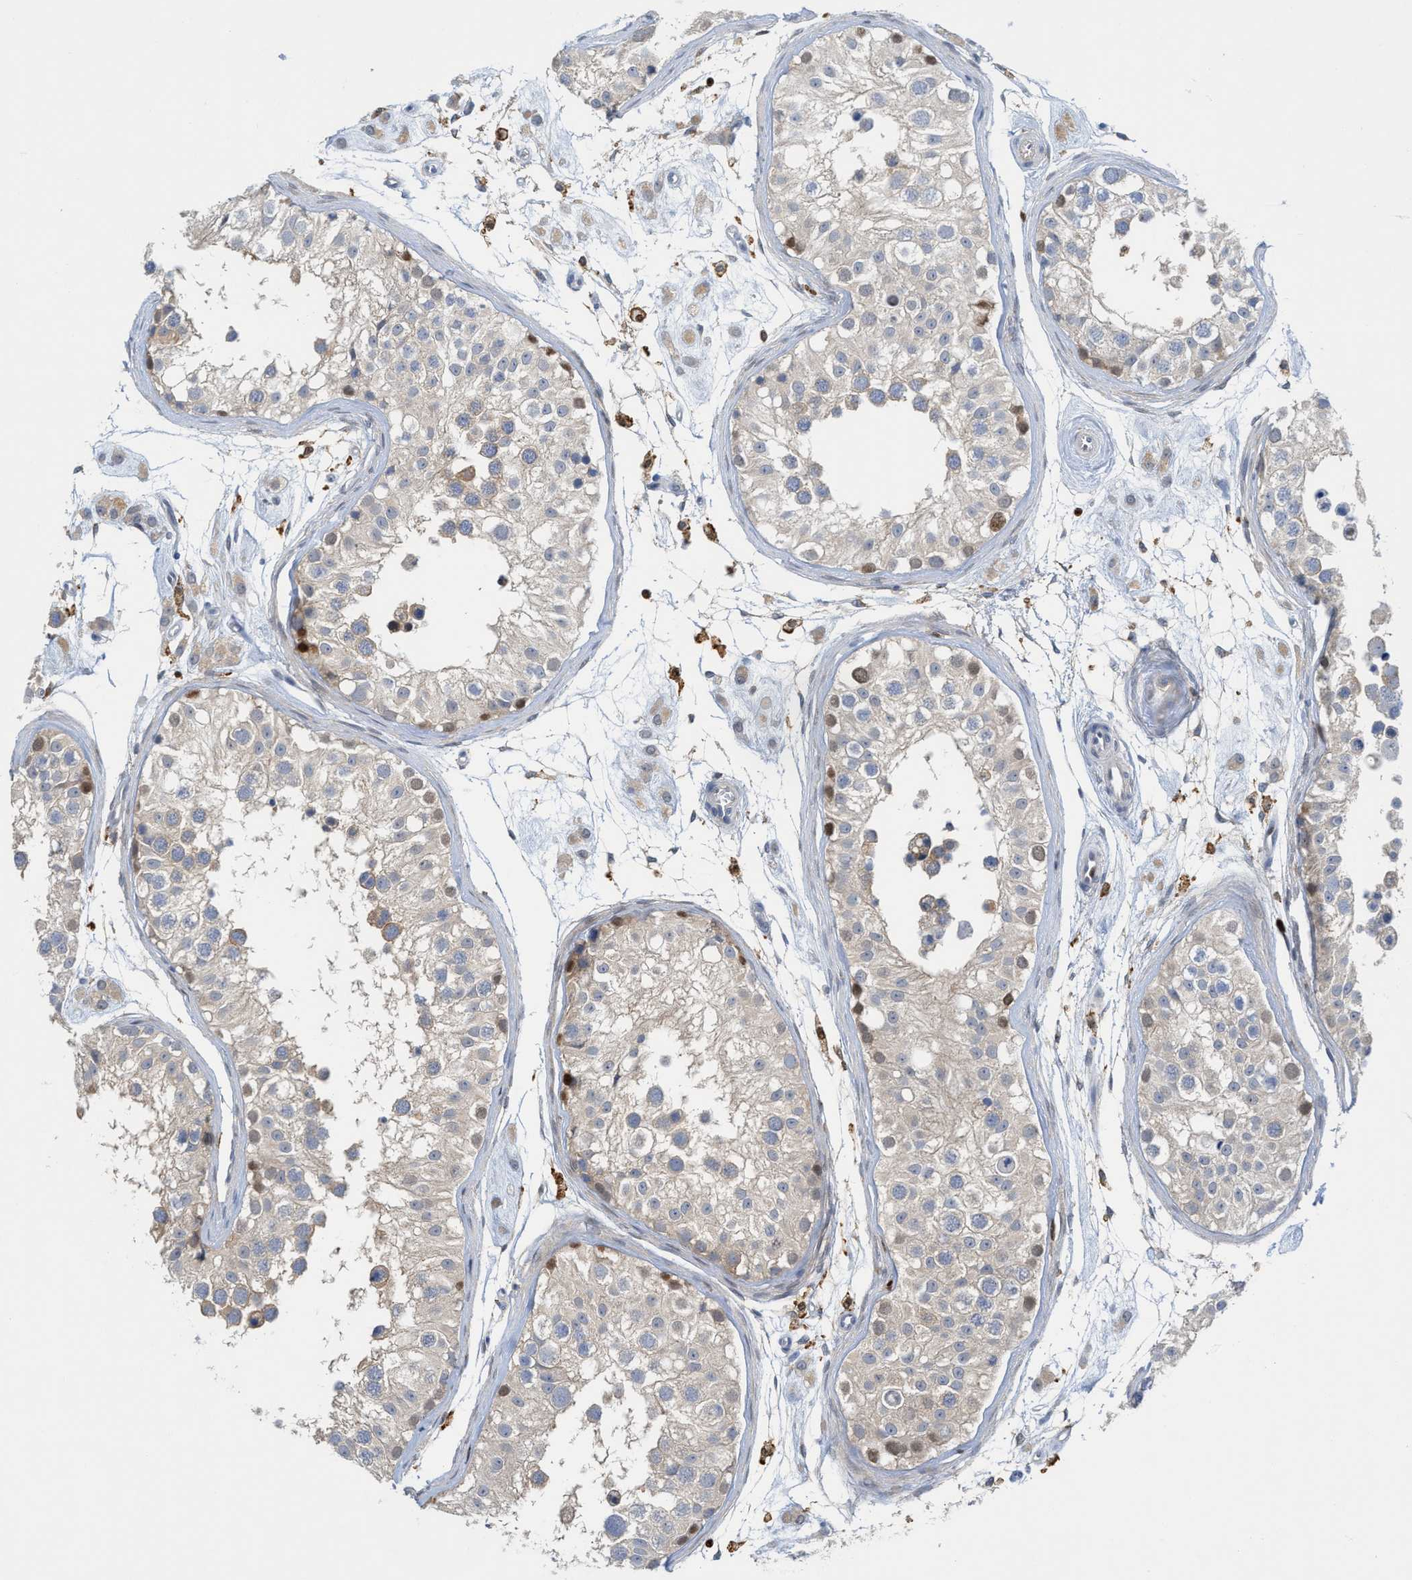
{"staining": {"intensity": "weak", "quantity": ">75%", "location": "cytoplasmic/membranous"}, "tissue": "testis", "cell_type": "Cells in seminiferous ducts", "image_type": "normal", "snomed": [{"axis": "morphology", "description": "Normal tissue, NOS"}, {"axis": "morphology", "description": "Adenocarcinoma, metastatic, NOS"}, {"axis": "topography", "description": "Testis"}], "caption": "Approximately >75% of cells in seminiferous ducts in normal human testis reveal weak cytoplasmic/membranous protein expression as visualized by brown immunohistochemical staining.", "gene": "SH3D19", "patient": {"sex": "male", "age": 26}}